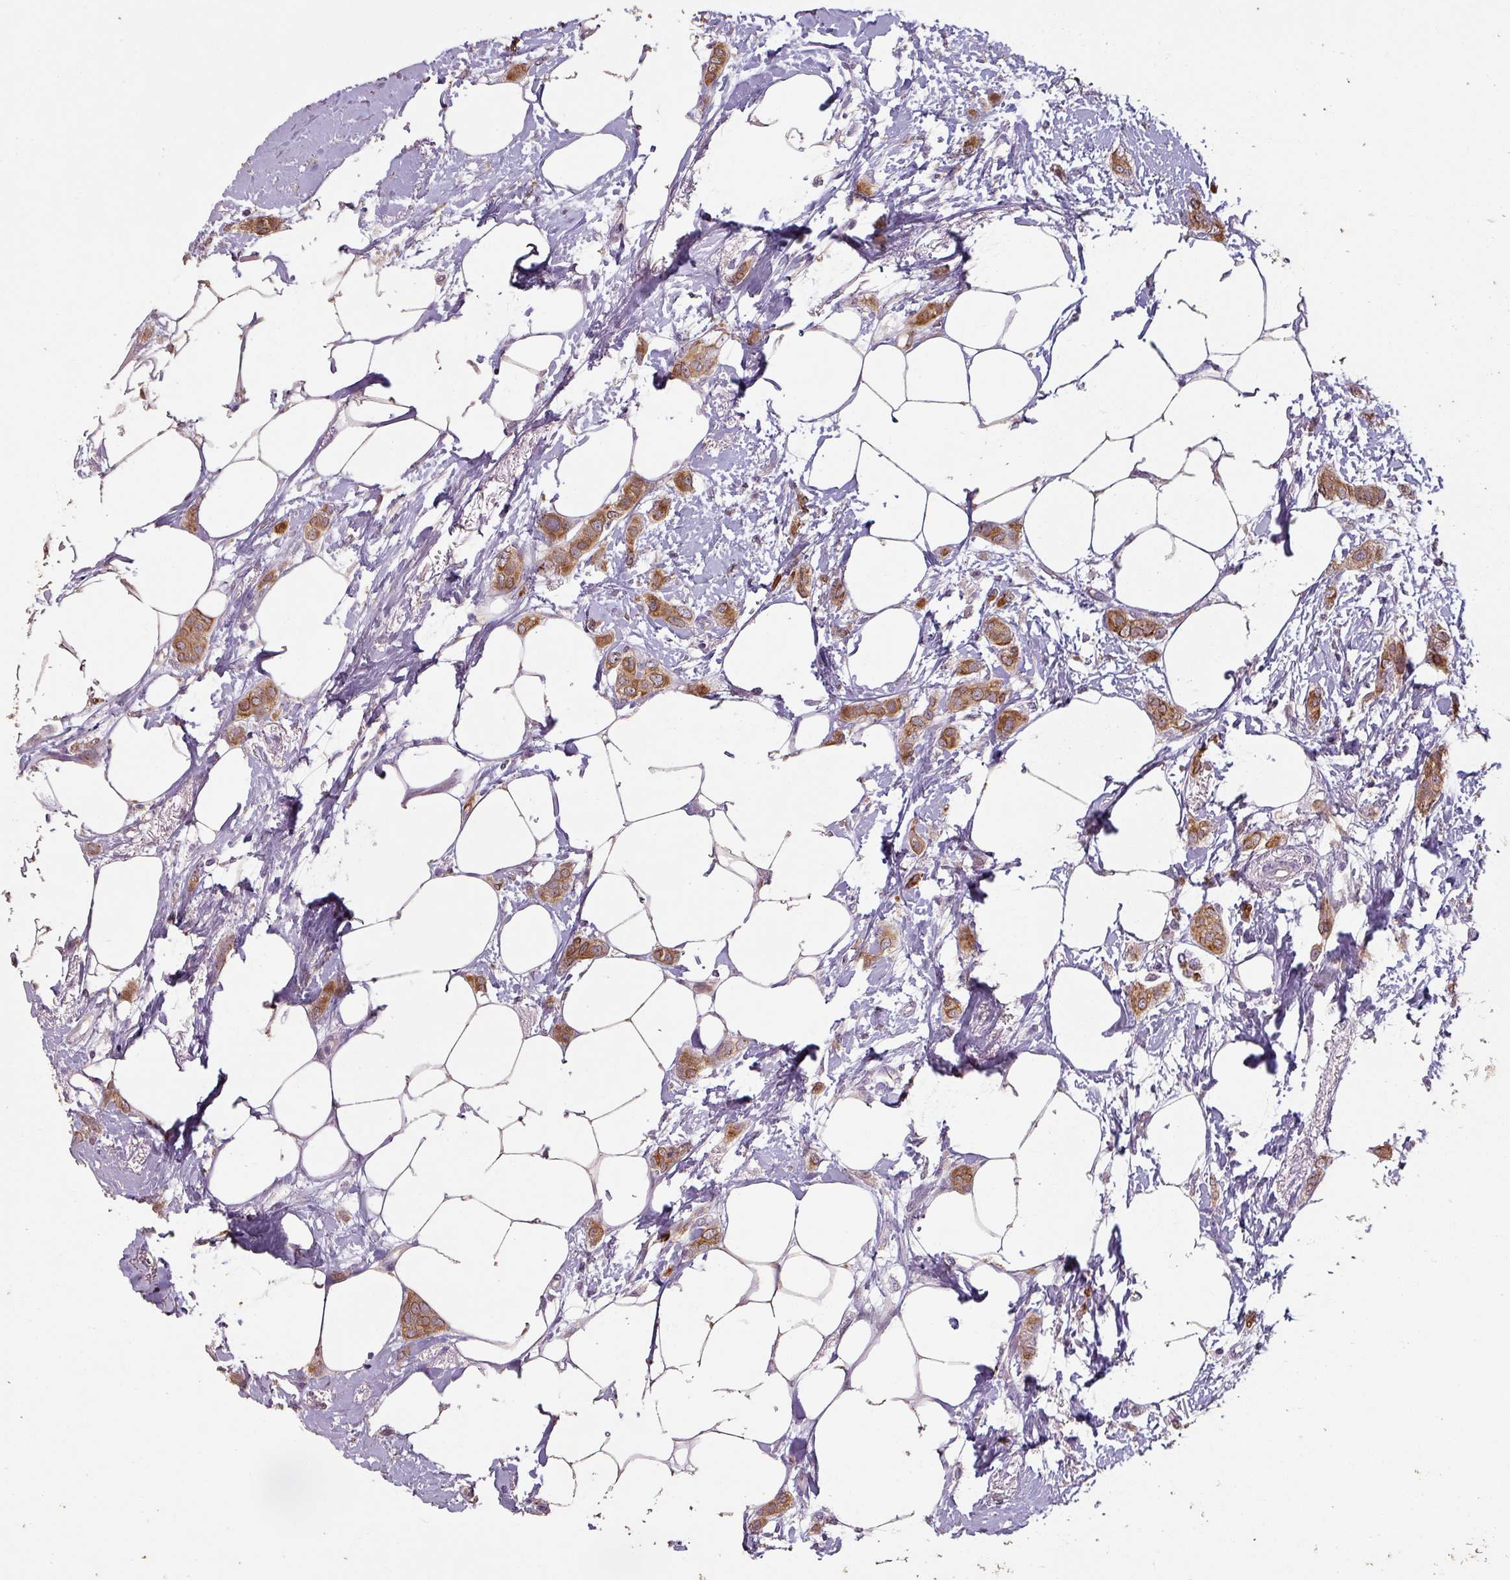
{"staining": {"intensity": "moderate", "quantity": ">75%", "location": "cytoplasmic/membranous"}, "tissue": "breast cancer", "cell_type": "Tumor cells", "image_type": "cancer", "snomed": [{"axis": "morphology", "description": "Duct carcinoma"}, {"axis": "topography", "description": "Breast"}], "caption": "Protein expression analysis of human breast cancer (invasive ductal carcinoma) reveals moderate cytoplasmic/membranous expression in approximately >75% of tumor cells.", "gene": "LYPLA1", "patient": {"sex": "female", "age": 72}}